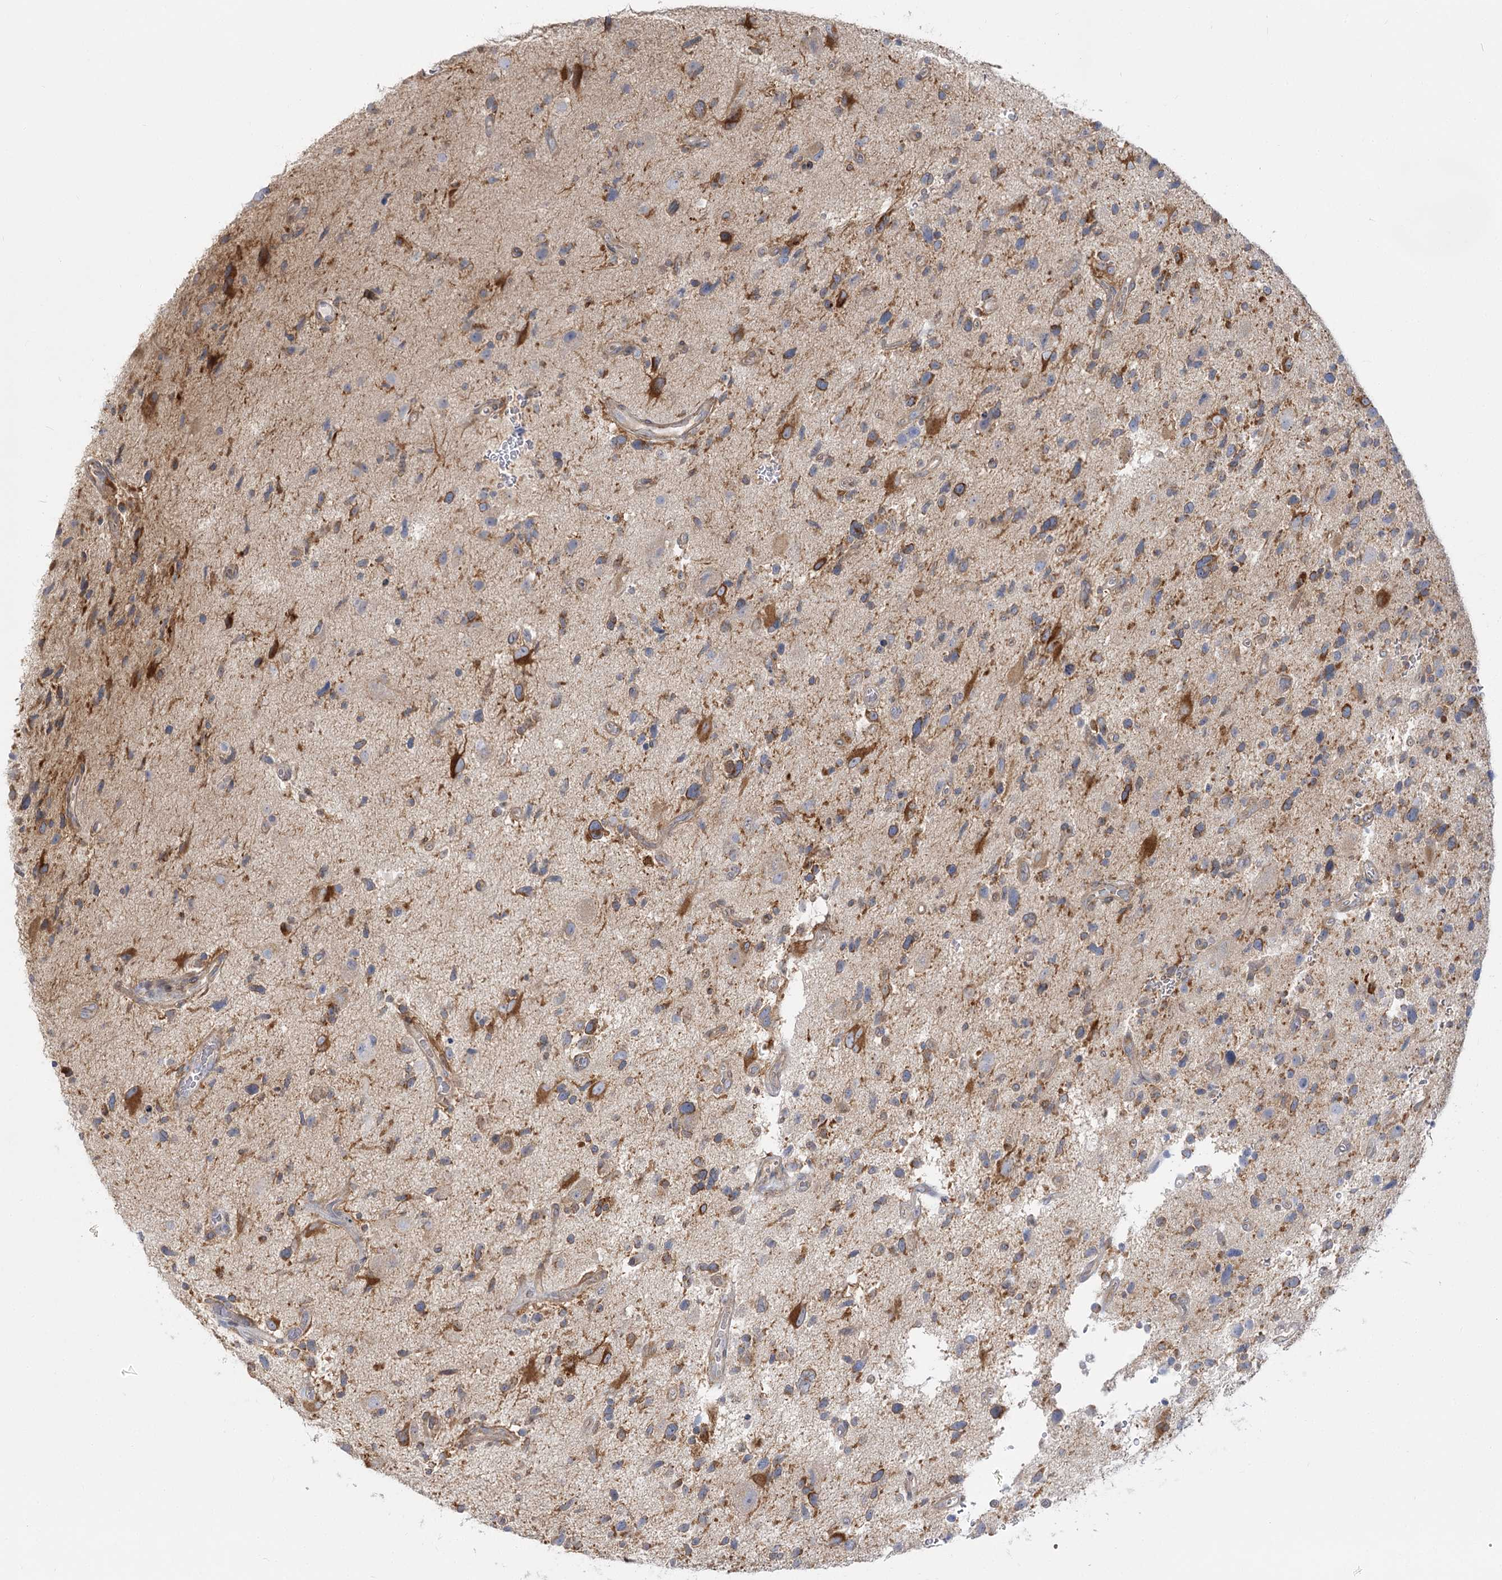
{"staining": {"intensity": "moderate", "quantity": ">75%", "location": "cytoplasmic/membranous"}, "tissue": "glioma", "cell_type": "Tumor cells", "image_type": "cancer", "snomed": [{"axis": "morphology", "description": "Glioma, malignant, High grade"}, {"axis": "topography", "description": "Brain"}], "caption": "About >75% of tumor cells in glioma exhibit moderate cytoplasmic/membranous protein expression as visualized by brown immunohistochemical staining.", "gene": "MTMR3", "patient": {"sex": "male", "age": 33}}